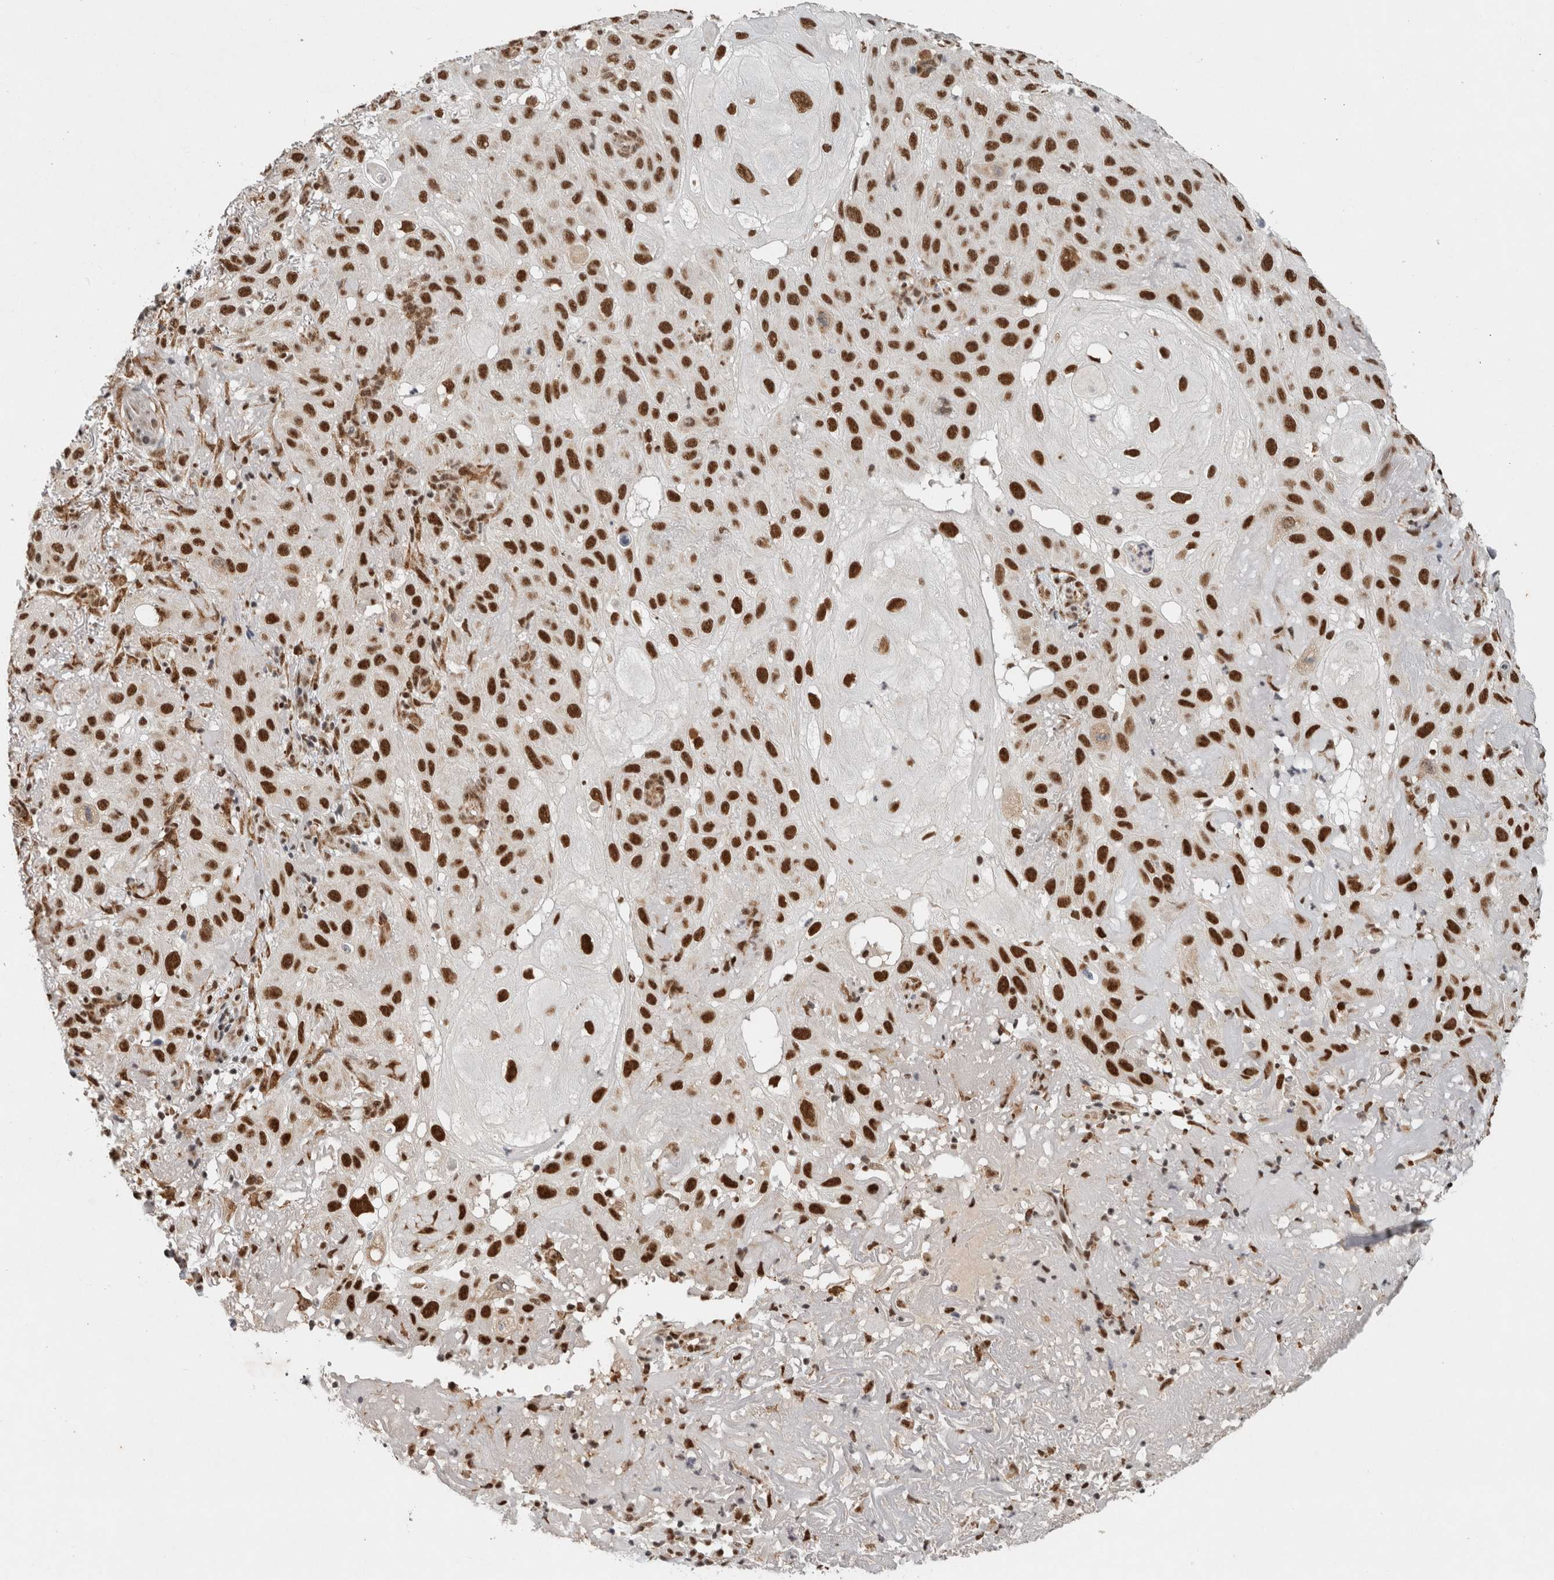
{"staining": {"intensity": "strong", "quantity": ">75%", "location": "nuclear"}, "tissue": "skin cancer", "cell_type": "Tumor cells", "image_type": "cancer", "snomed": [{"axis": "morphology", "description": "Normal tissue, NOS"}, {"axis": "morphology", "description": "Squamous cell carcinoma, NOS"}, {"axis": "topography", "description": "Skin"}], "caption": "Tumor cells display high levels of strong nuclear expression in approximately >75% of cells in human skin squamous cell carcinoma. The staining was performed using DAB (3,3'-diaminobenzidine), with brown indicating positive protein expression. Nuclei are stained blue with hematoxylin.", "gene": "DDX42", "patient": {"sex": "female", "age": 96}}